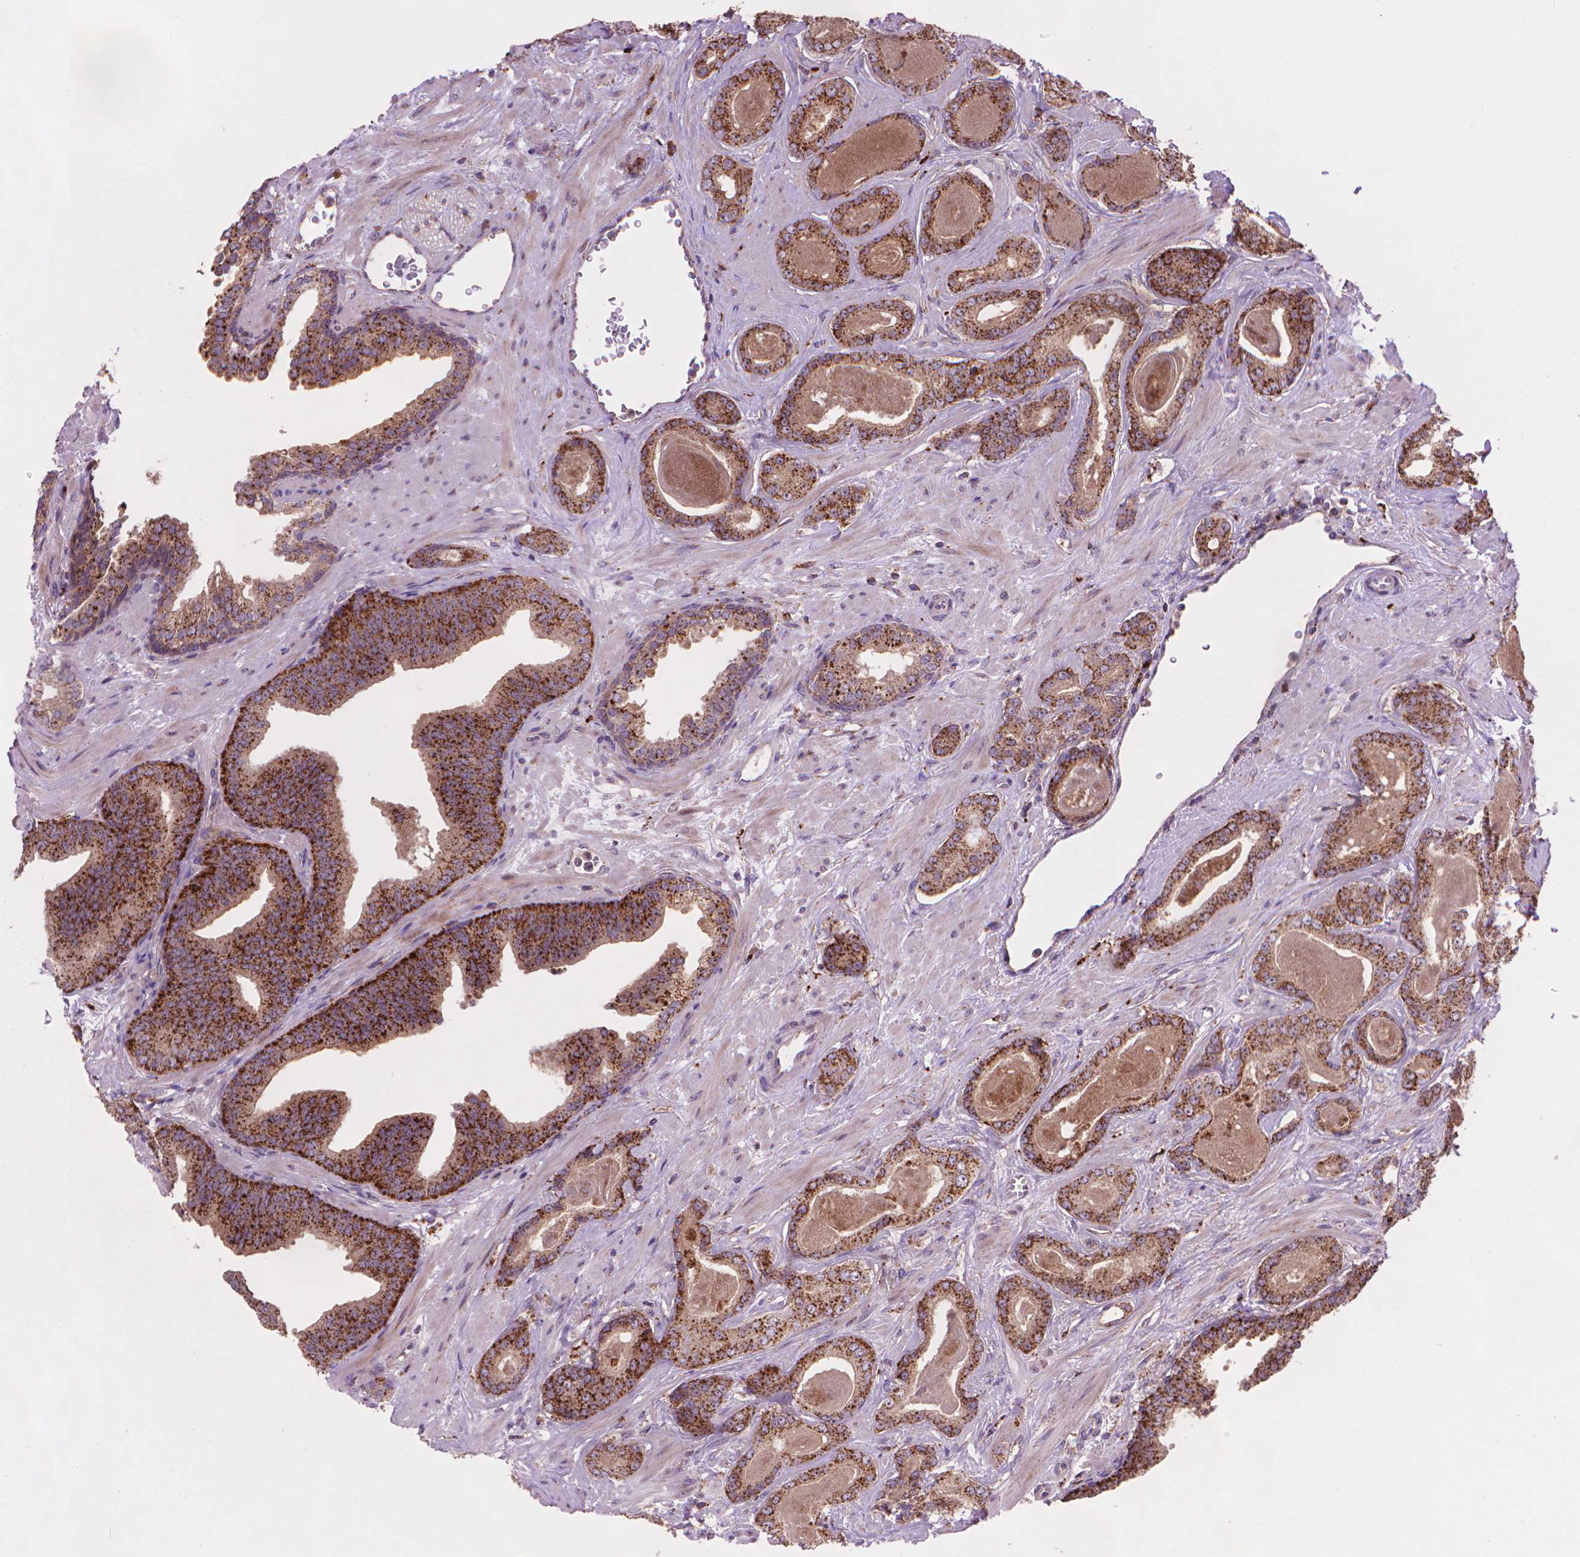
{"staining": {"intensity": "strong", "quantity": ">75%", "location": "cytoplasmic/membranous"}, "tissue": "prostate cancer", "cell_type": "Tumor cells", "image_type": "cancer", "snomed": [{"axis": "morphology", "description": "Adenocarcinoma, Low grade"}, {"axis": "topography", "description": "Prostate"}], "caption": "Immunohistochemistry of human prostate cancer demonstrates high levels of strong cytoplasmic/membranous expression in about >75% of tumor cells. The protein of interest is stained brown, and the nuclei are stained in blue (DAB IHC with brightfield microscopy, high magnification).", "gene": "GLB1", "patient": {"sex": "male", "age": 61}}